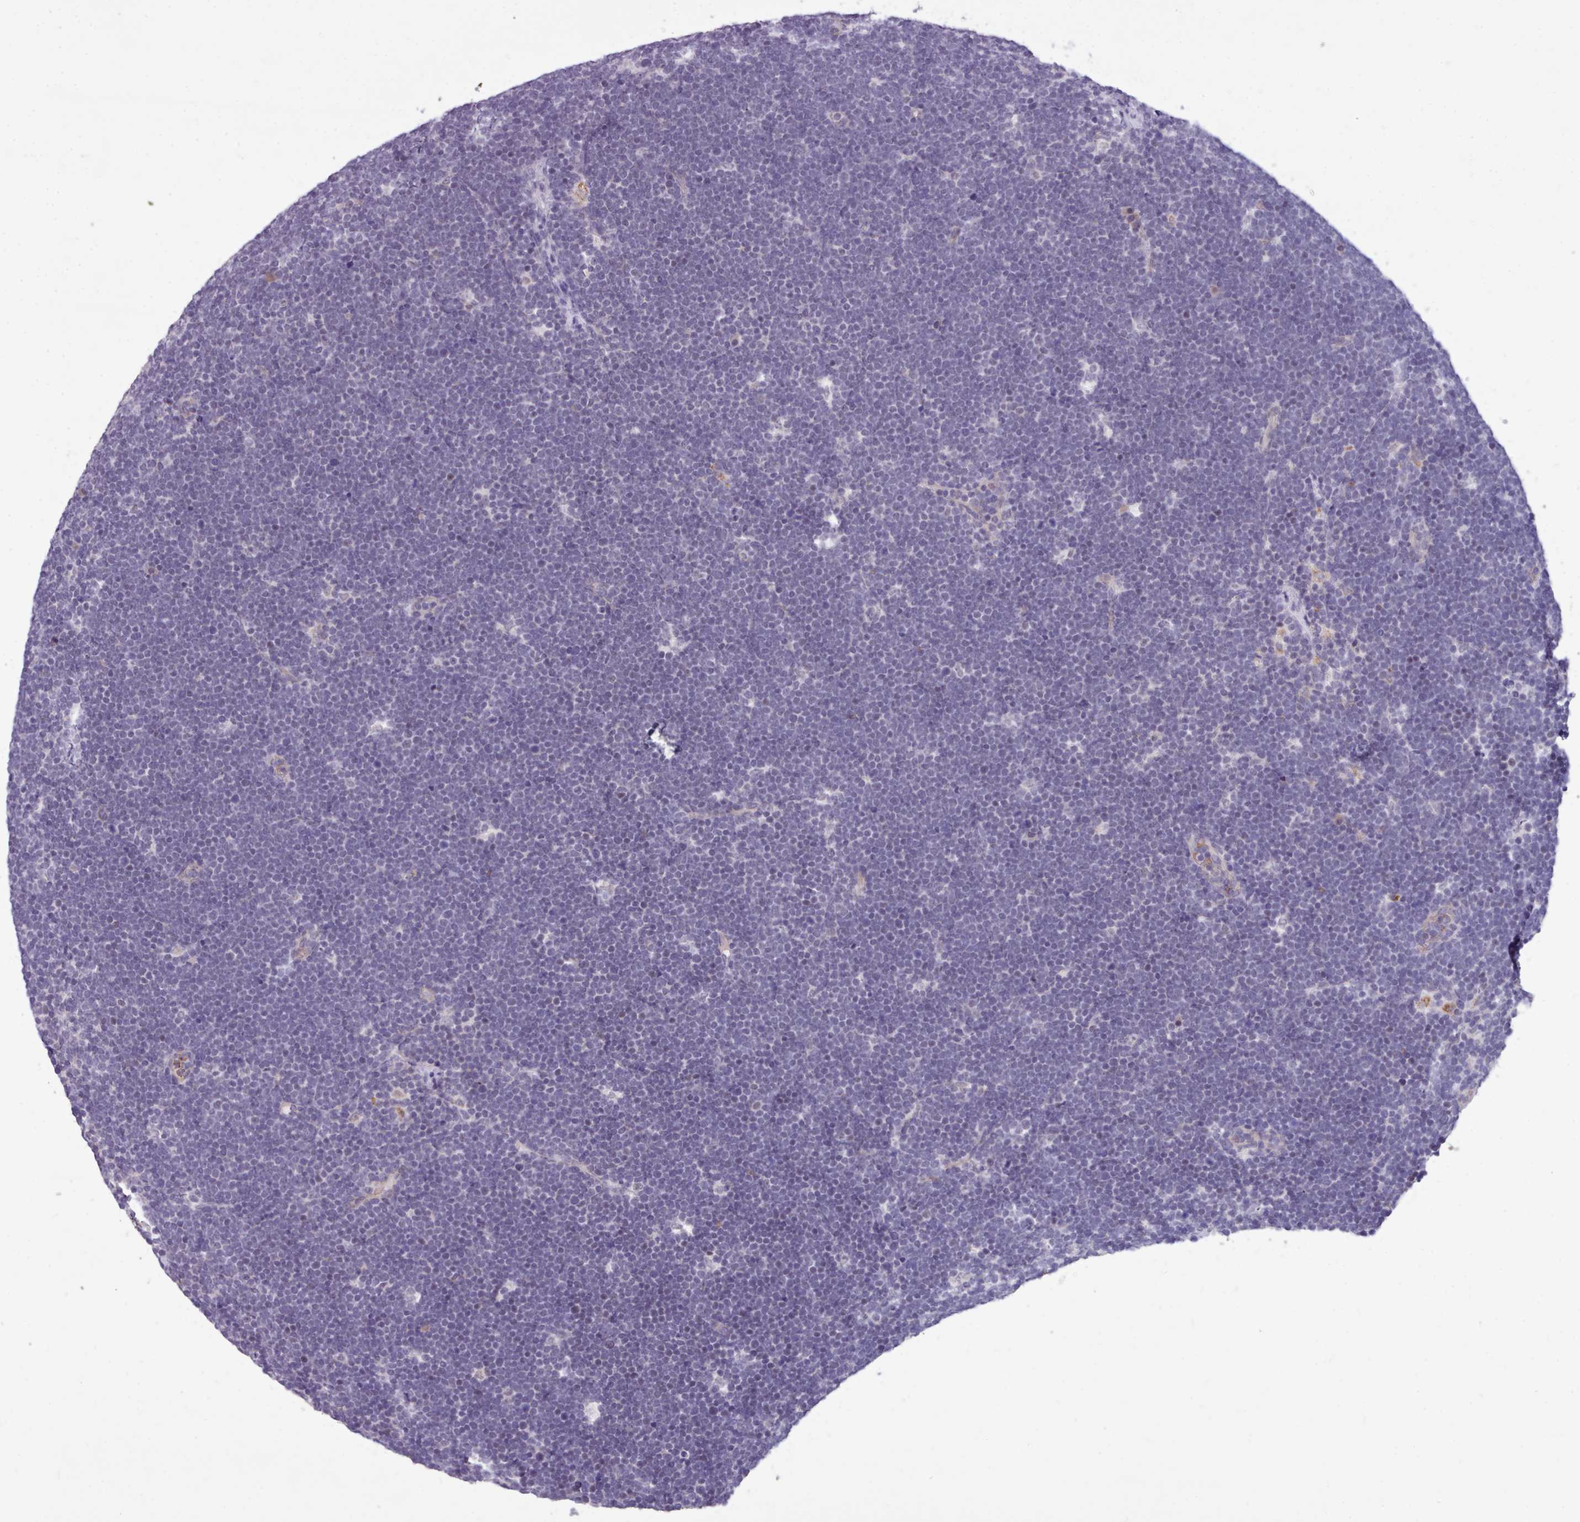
{"staining": {"intensity": "negative", "quantity": "none", "location": "none"}, "tissue": "lymphoma", "cell_type": "Tumor cells", "image_type": "cancer", "snomed": [{"axis": "morphology", "description": "Malignant lymphoma, non-Hodgkin's type, High grade"}, {"axis": "topography", "description": "Lymph node"}], "caption": "DAB (3,3'-diaminobenzidine) immunohistochemical staining of lymphoma reveals no significant staining in tumor cells.", "gene": "KCTD16", "patient": {"sex": "male", "age": 13}}